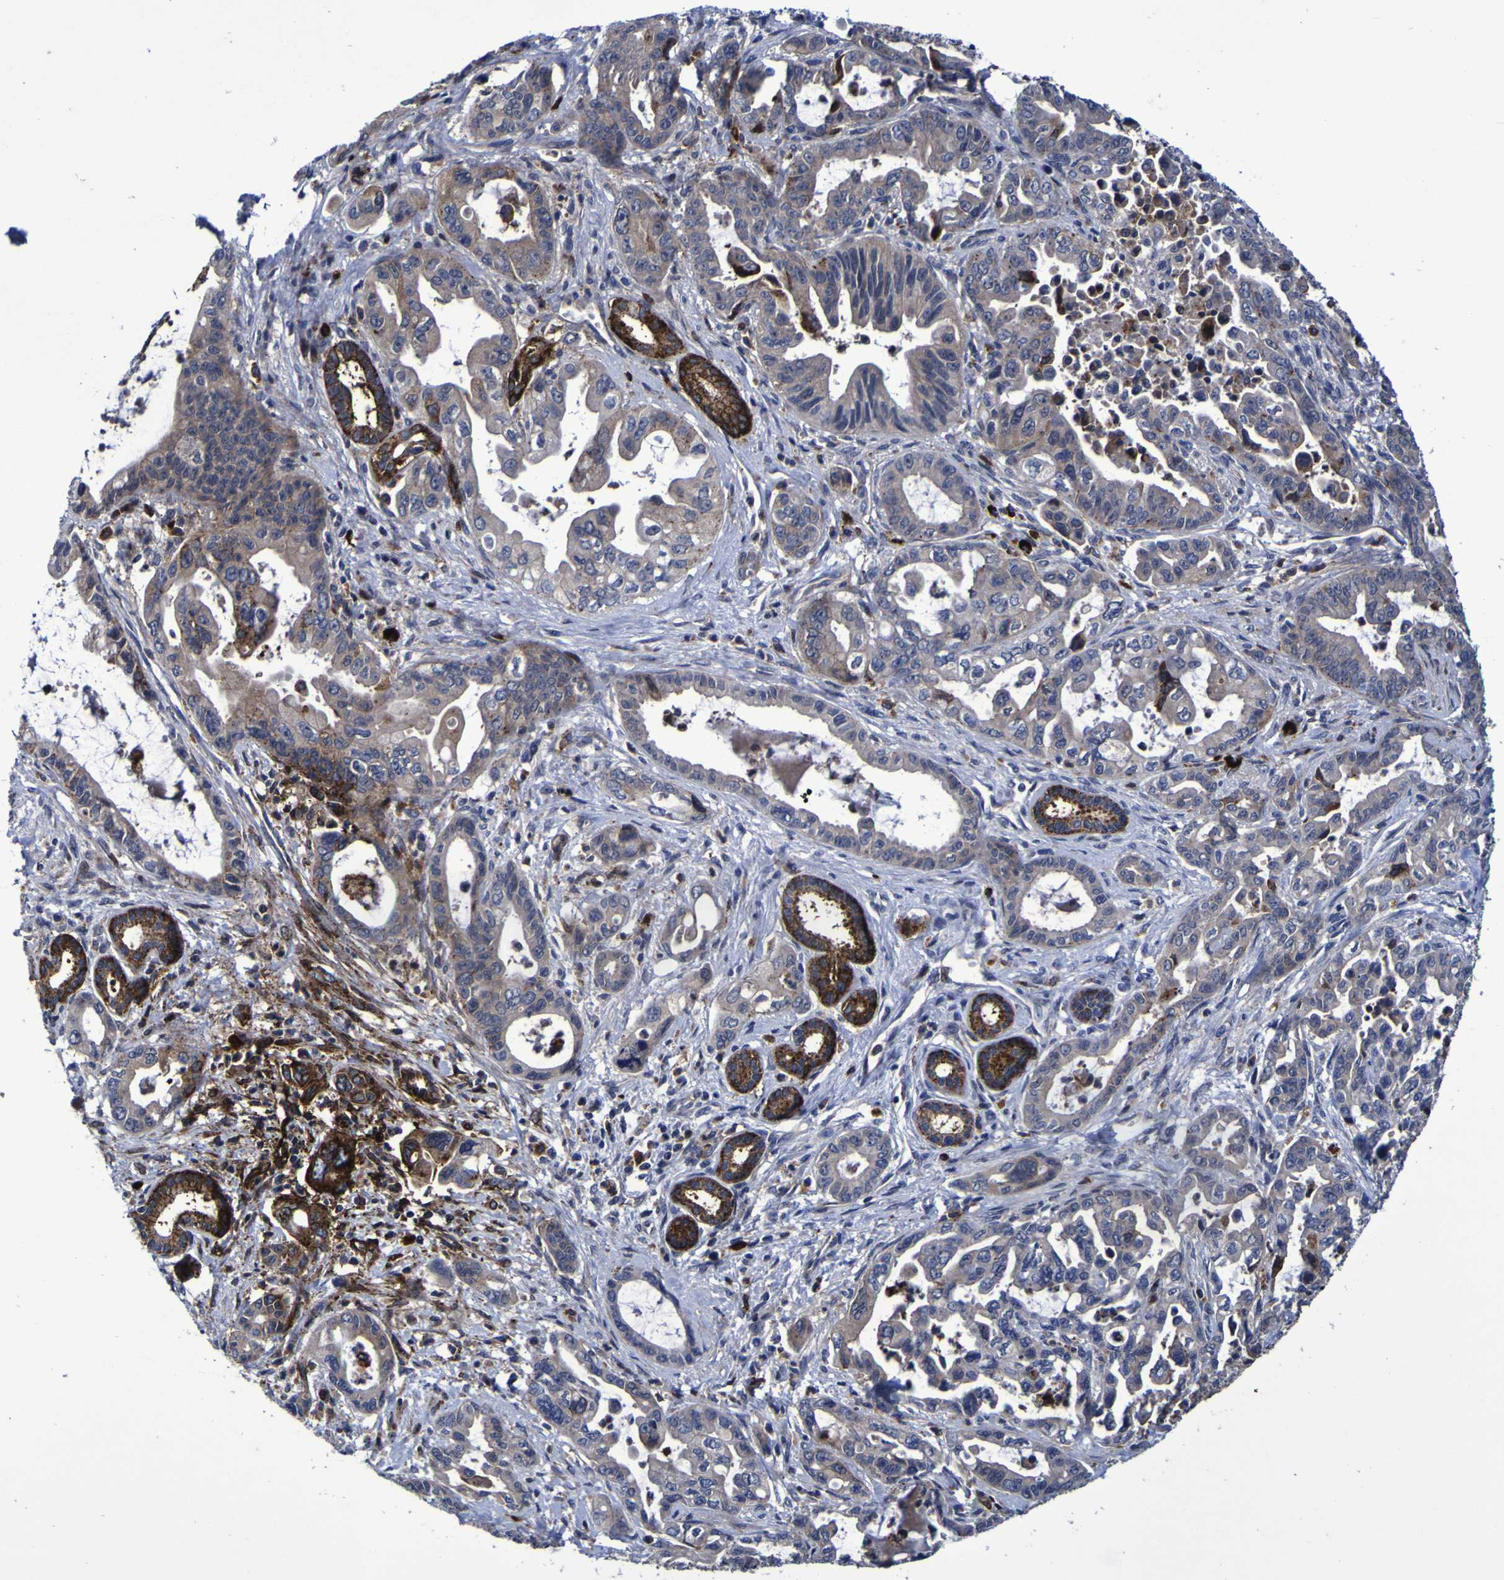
{"staining": {"intensity": "strong", "quantity": "<25%", "location": "cytoplasmic/membranous,nuclear"}, "tissue": "pancreatic cancer", "cell_type": "Tumor cells", "image_type": "cancer", "snomed": [{"axis": "morphology", "description": "Adenocarcinoma, NOS"}, {"axis": "topography", "description": "Pancreas"}], "caption": "Adenocarcinoma (pancreatic) stained with DAB immunohistochemistry (IHC) shows medium levels of strong cytoplasmic/membranous and nuclear expression in approximately <25% of tumor cells.", "gene": "MGLL", "patient": {"sex": "male", "age": 70}}